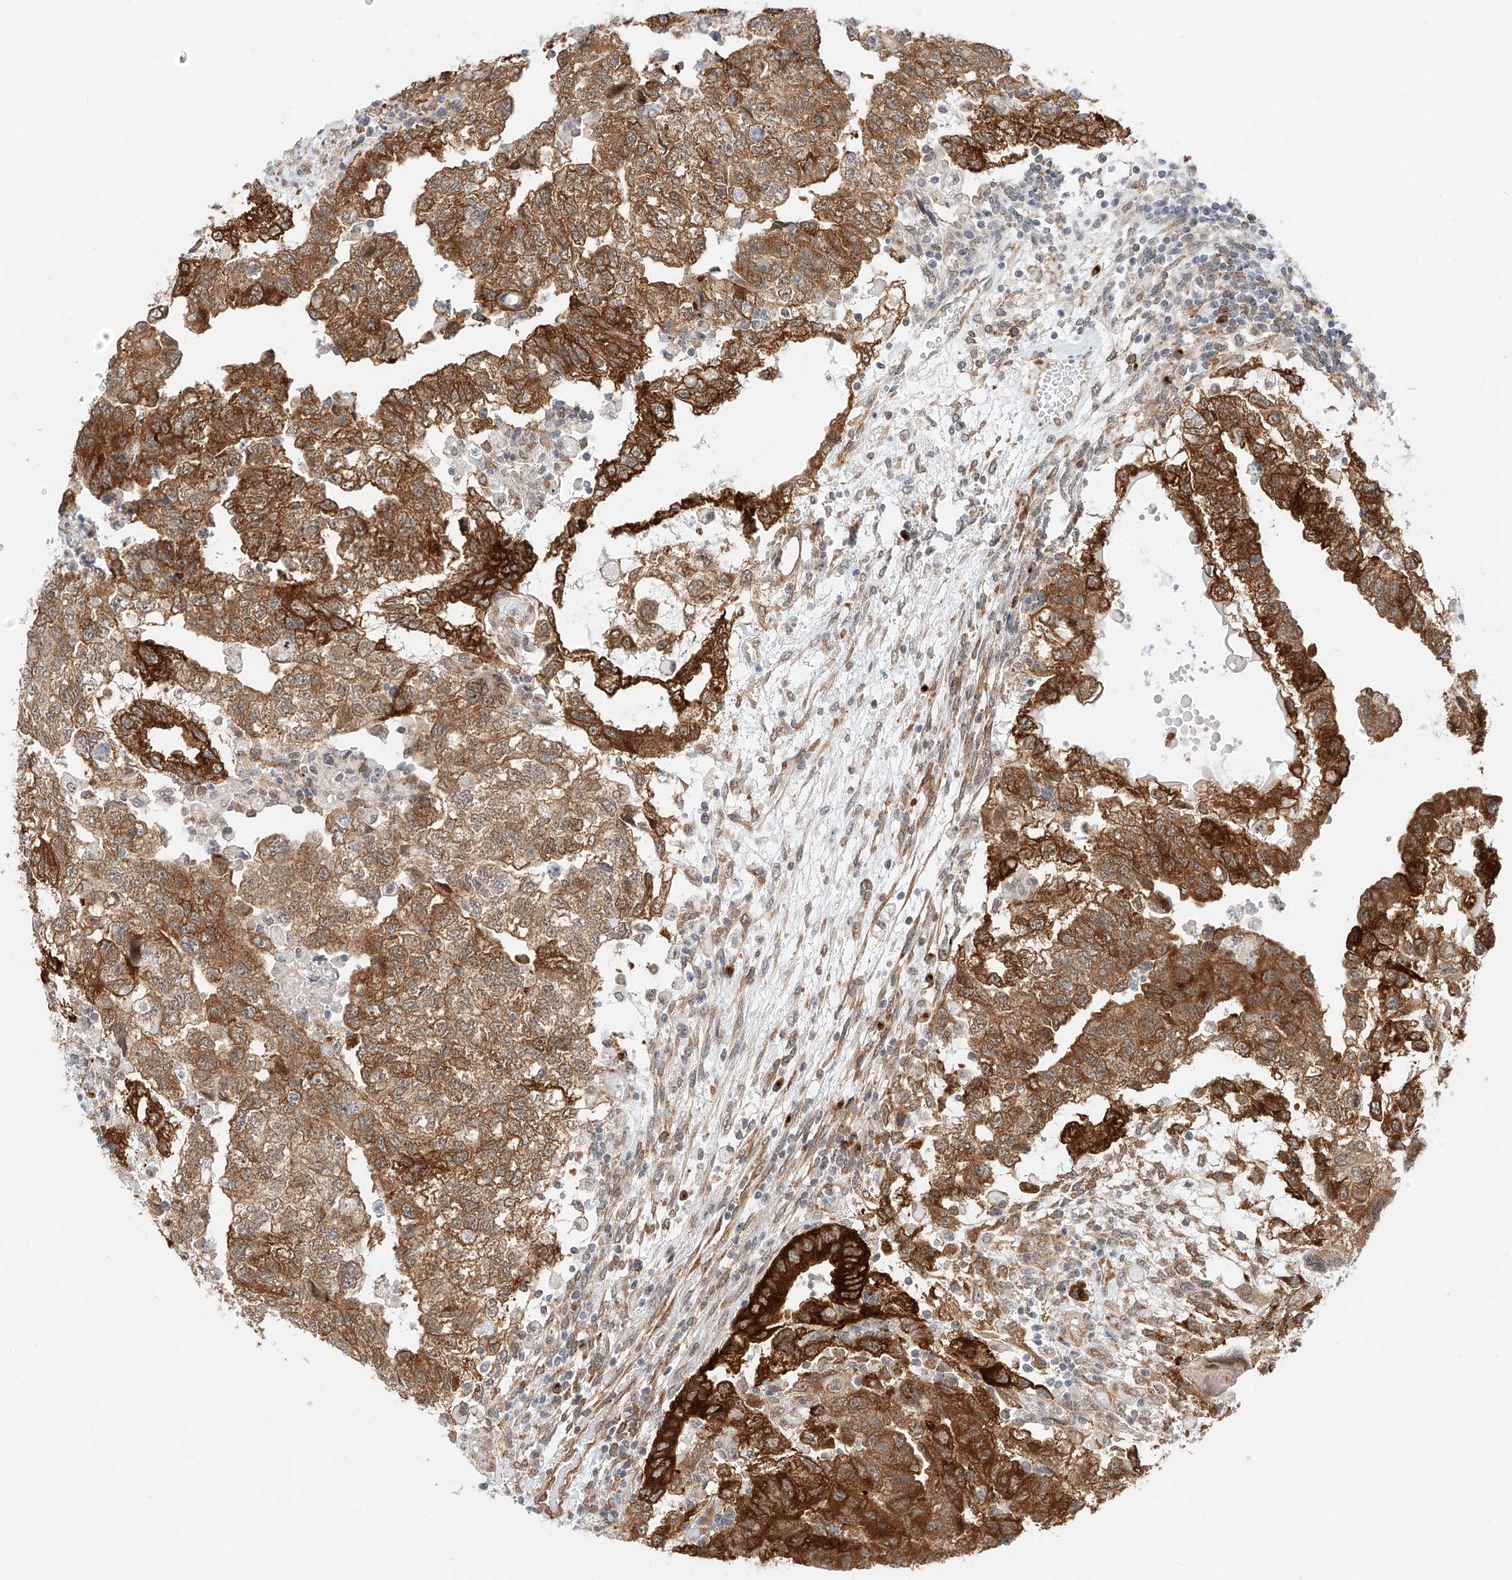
{"staining": {"intensity": "strong", "quantity": ">75%", "location": "cytoplasmic/membranous"}, "tissue": "testis cancer", "cell_type": "Tumor cells", "image_type": "cancer", "snomed": [{"axis": "morphology", "description": "Carcinoma, Embryonal, NOS"}, {"axis": "topography", "description": "Testis"}], "caption": "There is high levels of strong cytoplasmic/membranous staining in tumor cells of testis cancer (embryonal carcinoma), as demonstrated by immunohistochemical staining (brown color).", "gene": "CARMIL1", "patient": {"sex": "male", "age": 36}}